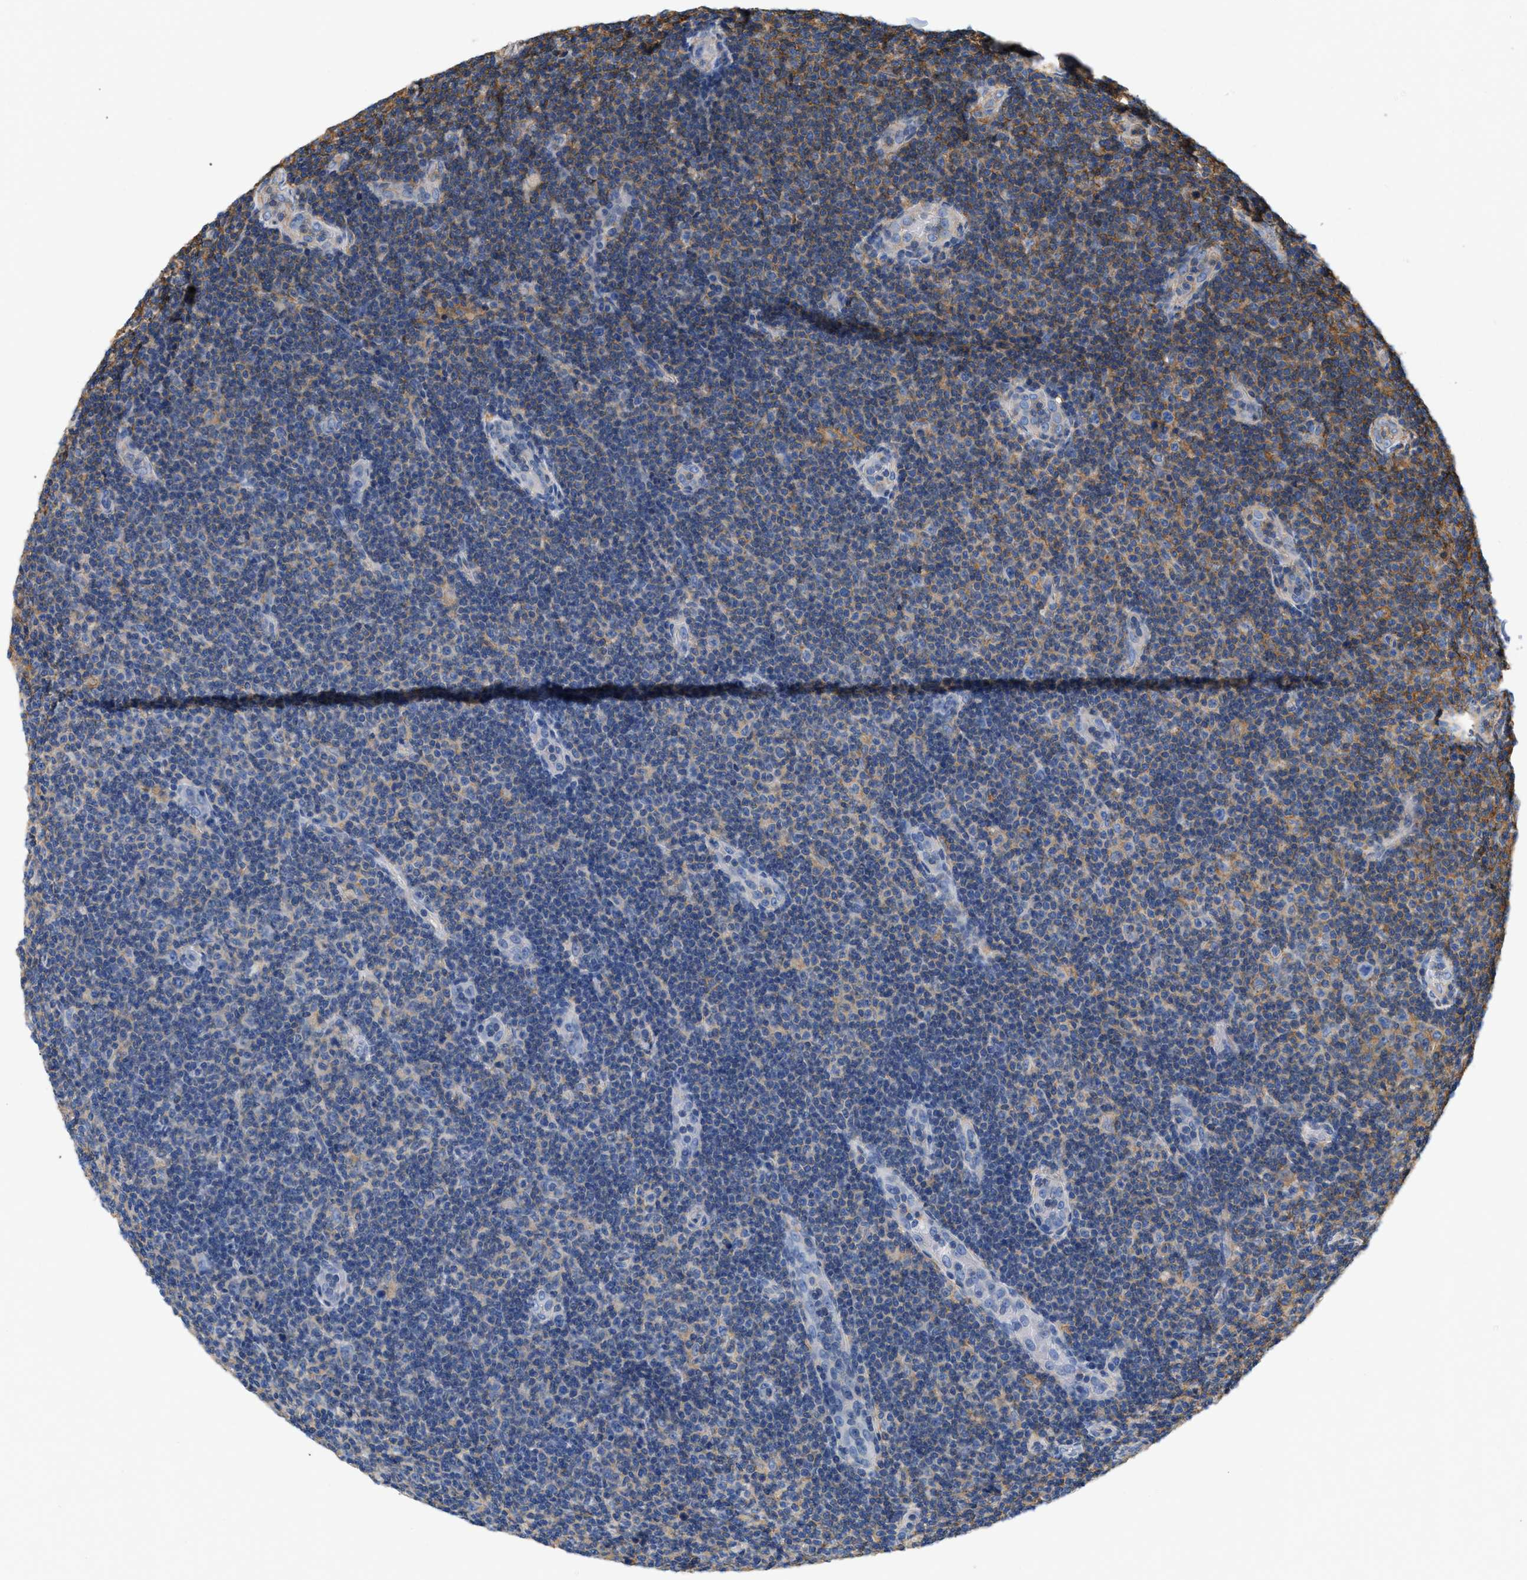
{"staining": {"intensity": "negative", "quantity": "none", "location": "none"}, "tissue": "lymphoma", "cell_type": "Tumor cells", "image_type": "cancer", "snomed": [{"axis": "morphology", "description": "Malignant lymphoma, non-Hodgkin's type, Low grade"}, {"axis": "topography", "description": "Lymph node"}], "caption": "This is an immunohistochemistry (IHC) image of low-grade malignant lymphoma, non-Hodgkin's type. There is no positivity in tumor cells.", "gene": "GNB4", "patient": {"sex": "male", "age": 83}}